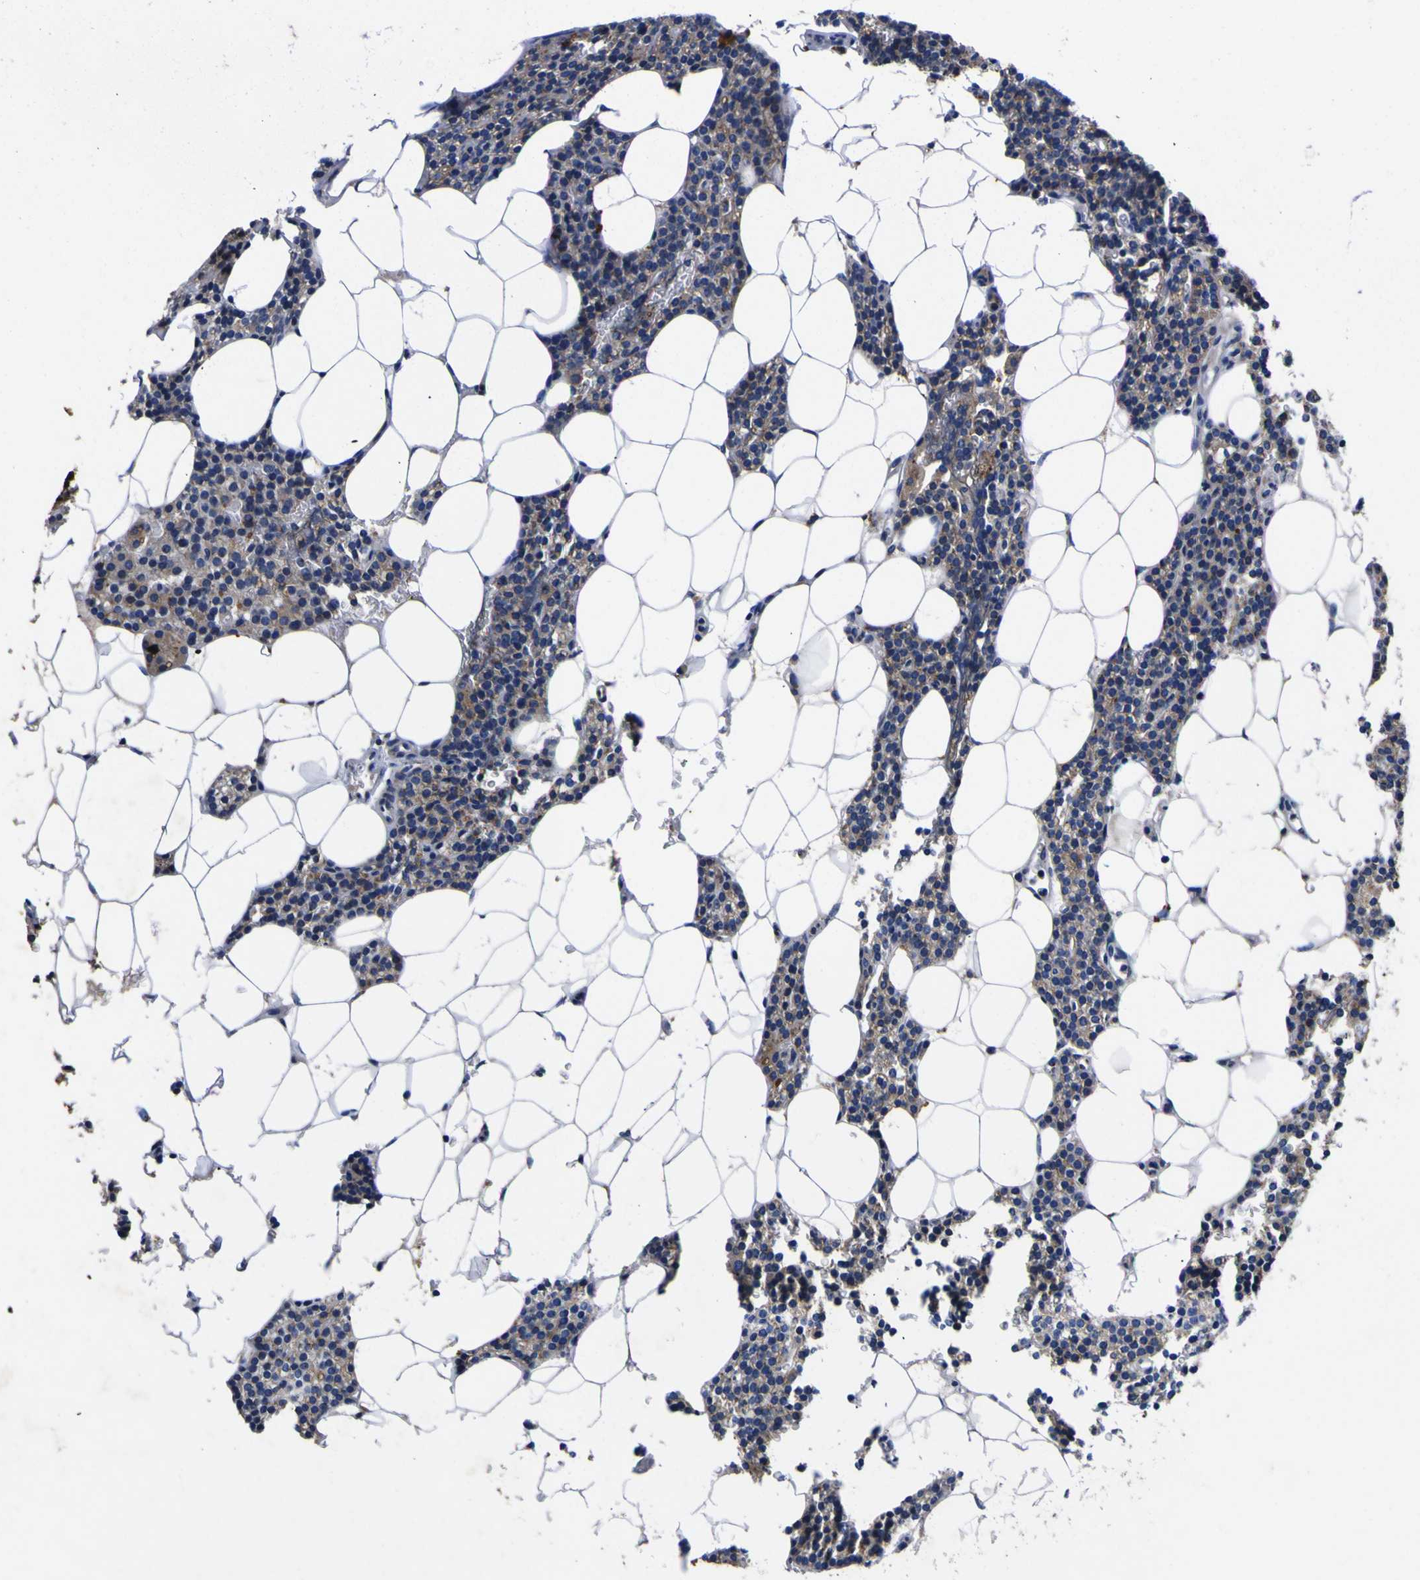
{"staining": {"intensity": "moderate", "quantity": ">75%", "location": "cytoplasmic/membranous"}, "tissue": "parathyroid gland", "cell_type": "Glandular cells", "image_type": "normal", "snomed": [{"axis": "morphology", "description": "Normal tissue, NOS"}, {"axis": "morphology", "description": "Adenoma, NOS"}, {"axis": "topography", "description": "Parathyroid gland"}], "caption": "Normal parathyroid gland exhibits moderate cytoplasmic/membranous positivity in approximately >75% of glandular cells, visualized by immunohistochemistry. (Stains: DAB in brown, nuclei in blue, Microscopy: brightfield microscopy at high magnification).", "gene": "COA1", "patient": {"sex": "female", "age": 51}}